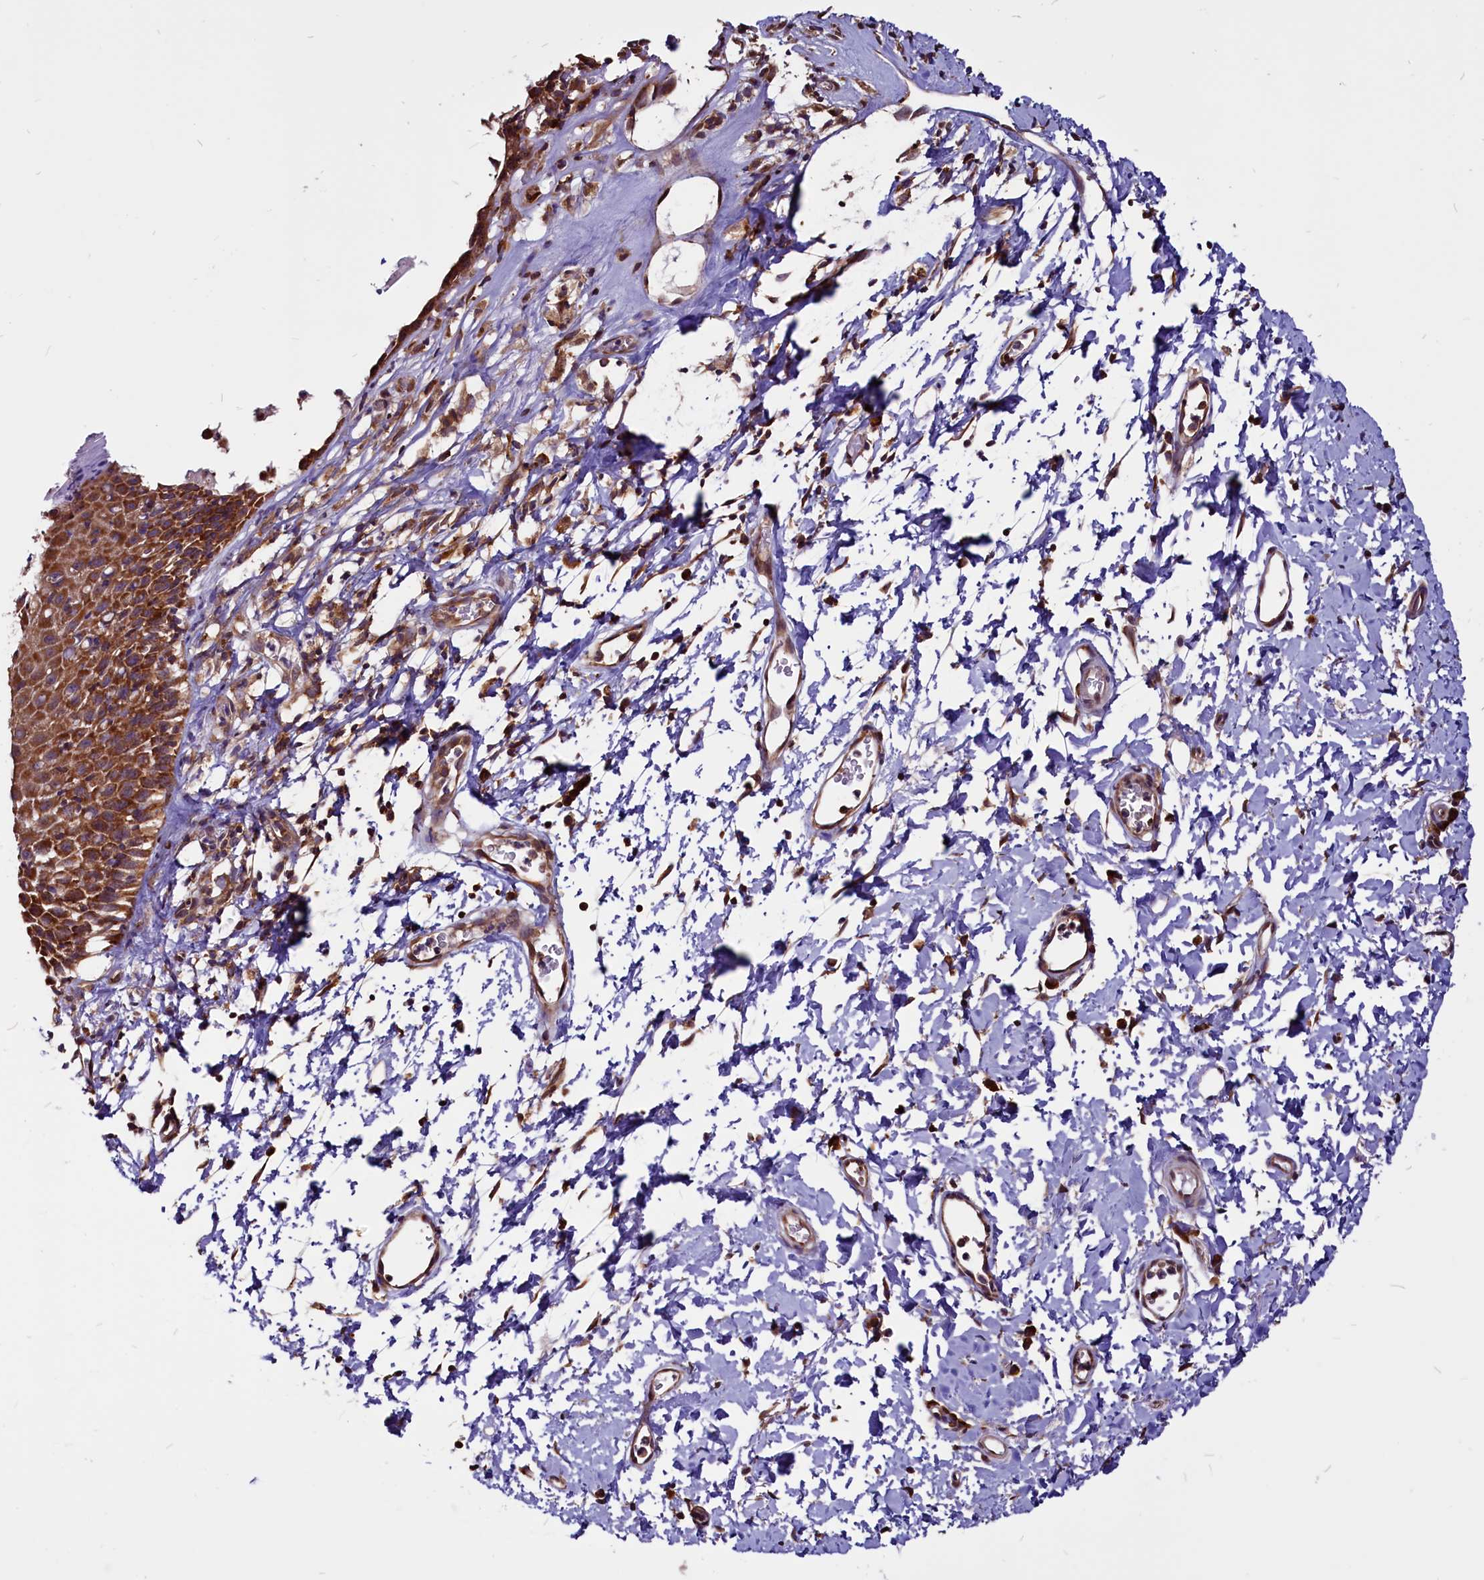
{"staining": {"intensity": "strong", "quantity": ">75%", "location": "cytoplasmic/membranous"}, "tissue": "skin", "cell_type": "Epidermal cells", "image_type": "normal", "snomed": [{"axis": "morphology", "description": "Normal tissue, NOS"}, {"axis": "topography", "description": "Vulva"}], "caption": "Protein expression analysis of normal human skin reveals strong cytoplasmic/membranous expression in about >75% of epidermal cells.", "gene": "EIF3G", "patient": {"sex": "female", "age": 68}}